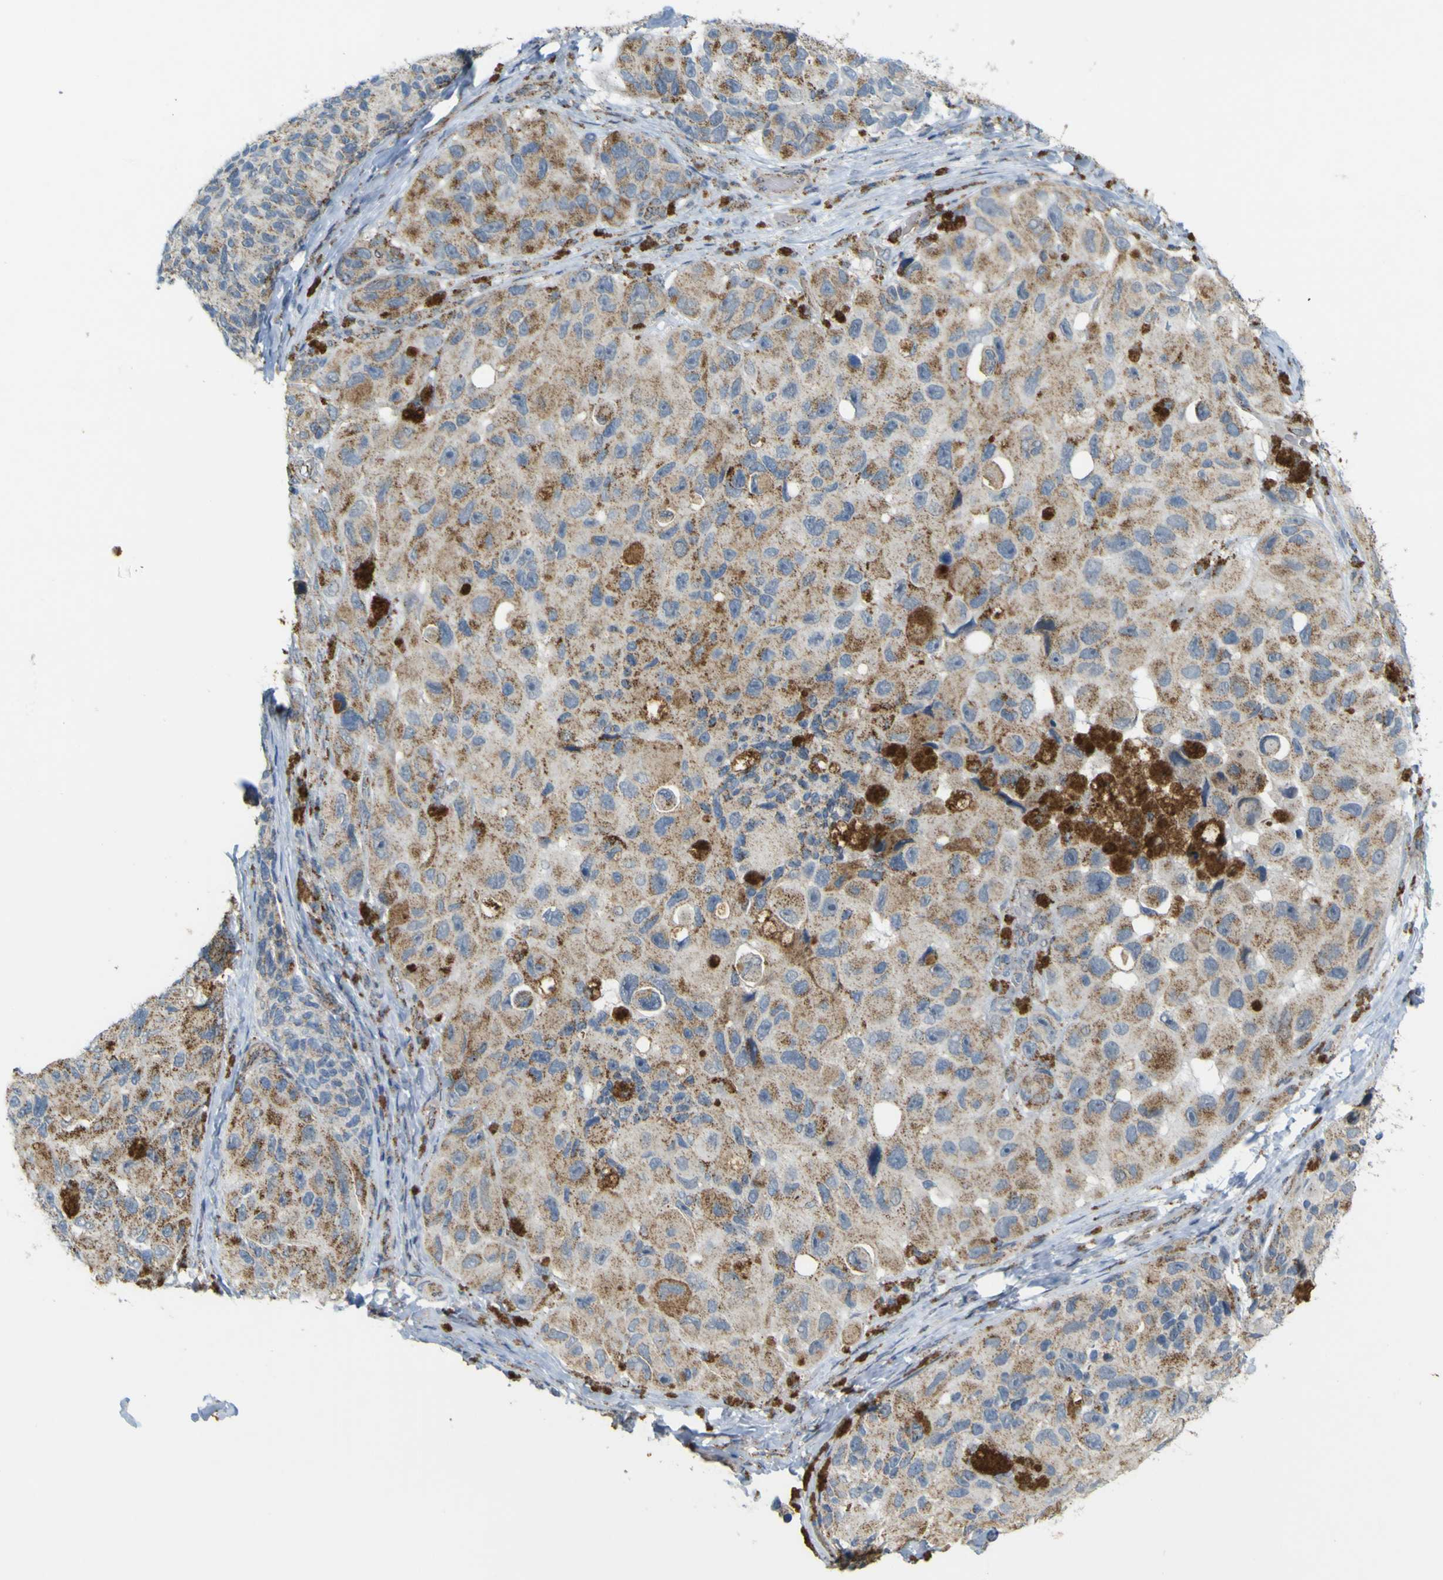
{"staining": {"intensity": "moderate", "quantity": ">75%", "location": "cytoplasmic/membranous"}, "tissue": "melanoma", "cell_type": "Tumor cells", "image_type": "cancer", "snomed": [{"axis": "morphology", "description": "Malignant melanoma, NOS"}, {"axis": "topography", "description": "Skin"}], "caption": "A brown stain shows moderate cytoplasmic/membranous positivity of a protein in melanoma tumor cells.", "gene": "ACBD5", "patient": {"sex": "female", "age": 73}}